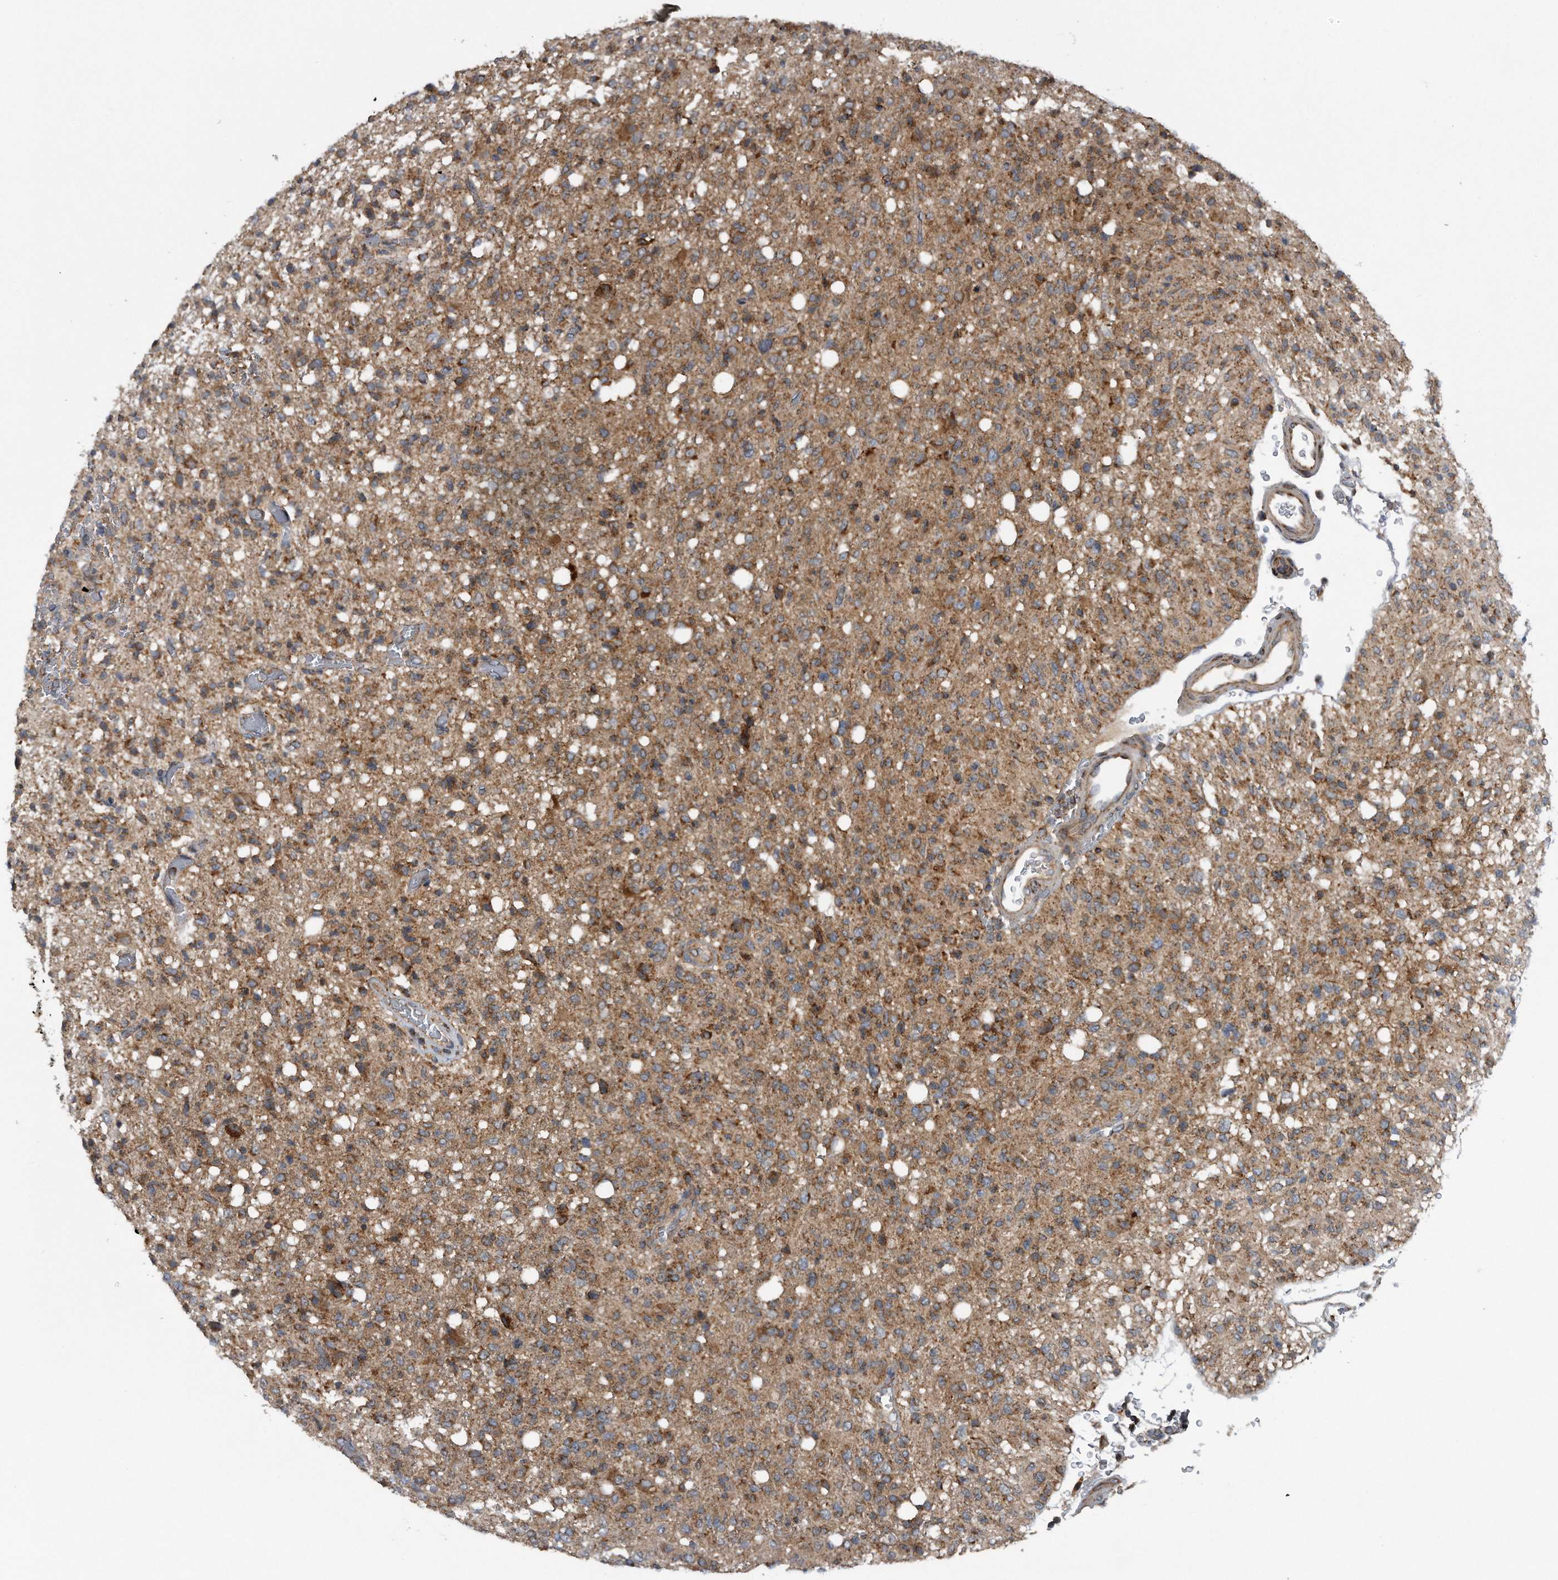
{"staining": {"intensity": "moderate", "quantity": ">75%", "location": "cytoplasmic/membranous"}, "tissue": "glioma", "cell_type": "Tumor cells", "image_type": "cancer", "snomed": [{"axis": "morphology", "description": "Glioma, malignant, High grade"}, {"axis": "topography", "description": "Brain"}], "caption": "Immunohistochemical staining of malignant glioma (high-grade) reveals medium levels of moderate cytoplasmic/membranous protein staining in about >75% of tumor cells.", "gene": "ALPK2", "patient": {"sex": "female", "age": 57}}